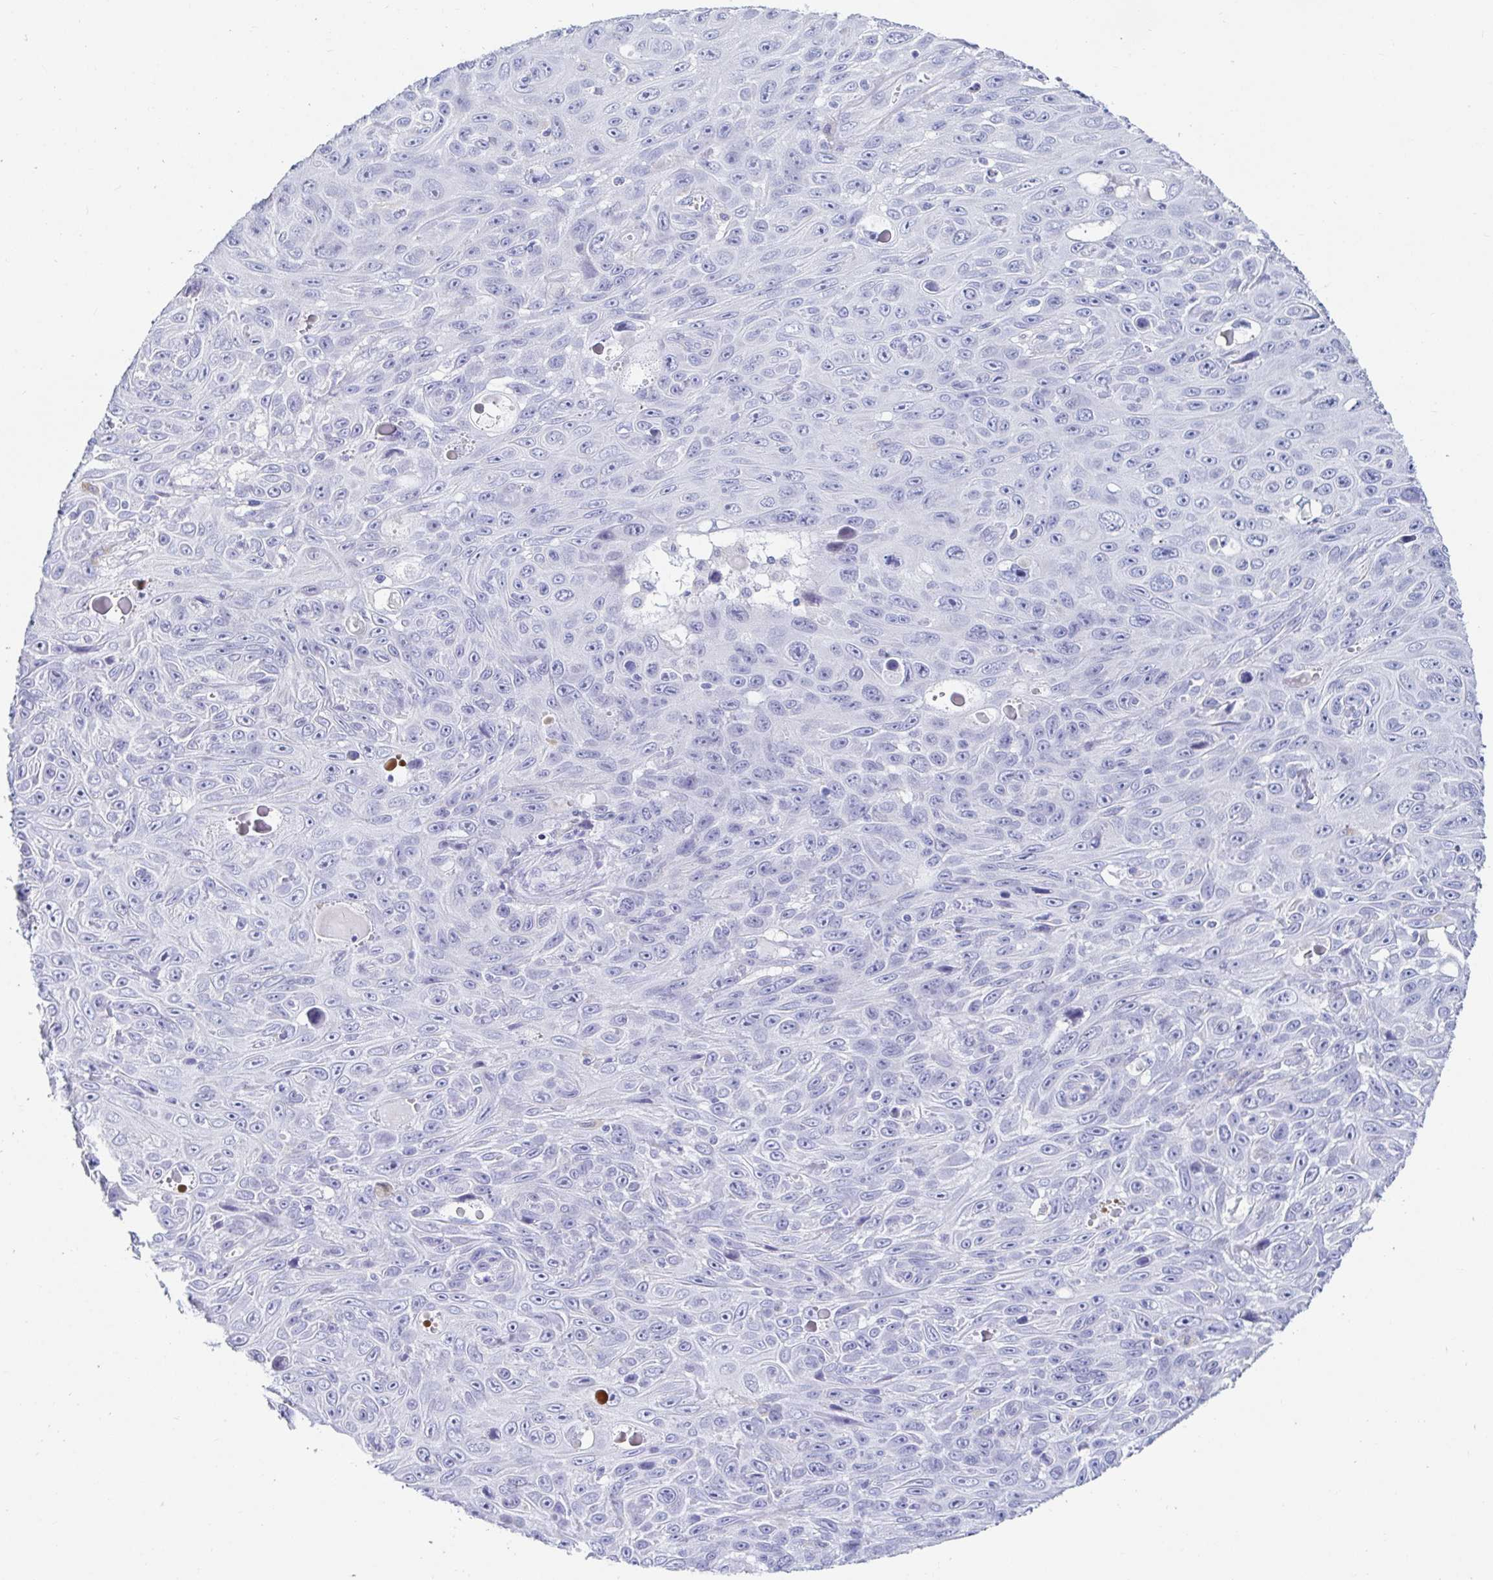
{"staining": {"intensity": "negative", "quantity": "none", "location": "none"}, "tissue": "skin cancer", "cell_type": "Tumor cells", "image_type": "cancer", "snomed": [{"axis": "morphology", "description": "Squamous cell carcinoma, NOS"}, {"axis": "topography", "description": "Skin"}], "caption": "IHC histopathology image of human skin cancer stained for a protein (brown), which displays no positivity in tumor cells.", "gene": "OR10K1", "patient": {"sex": "male", "age": 82}}